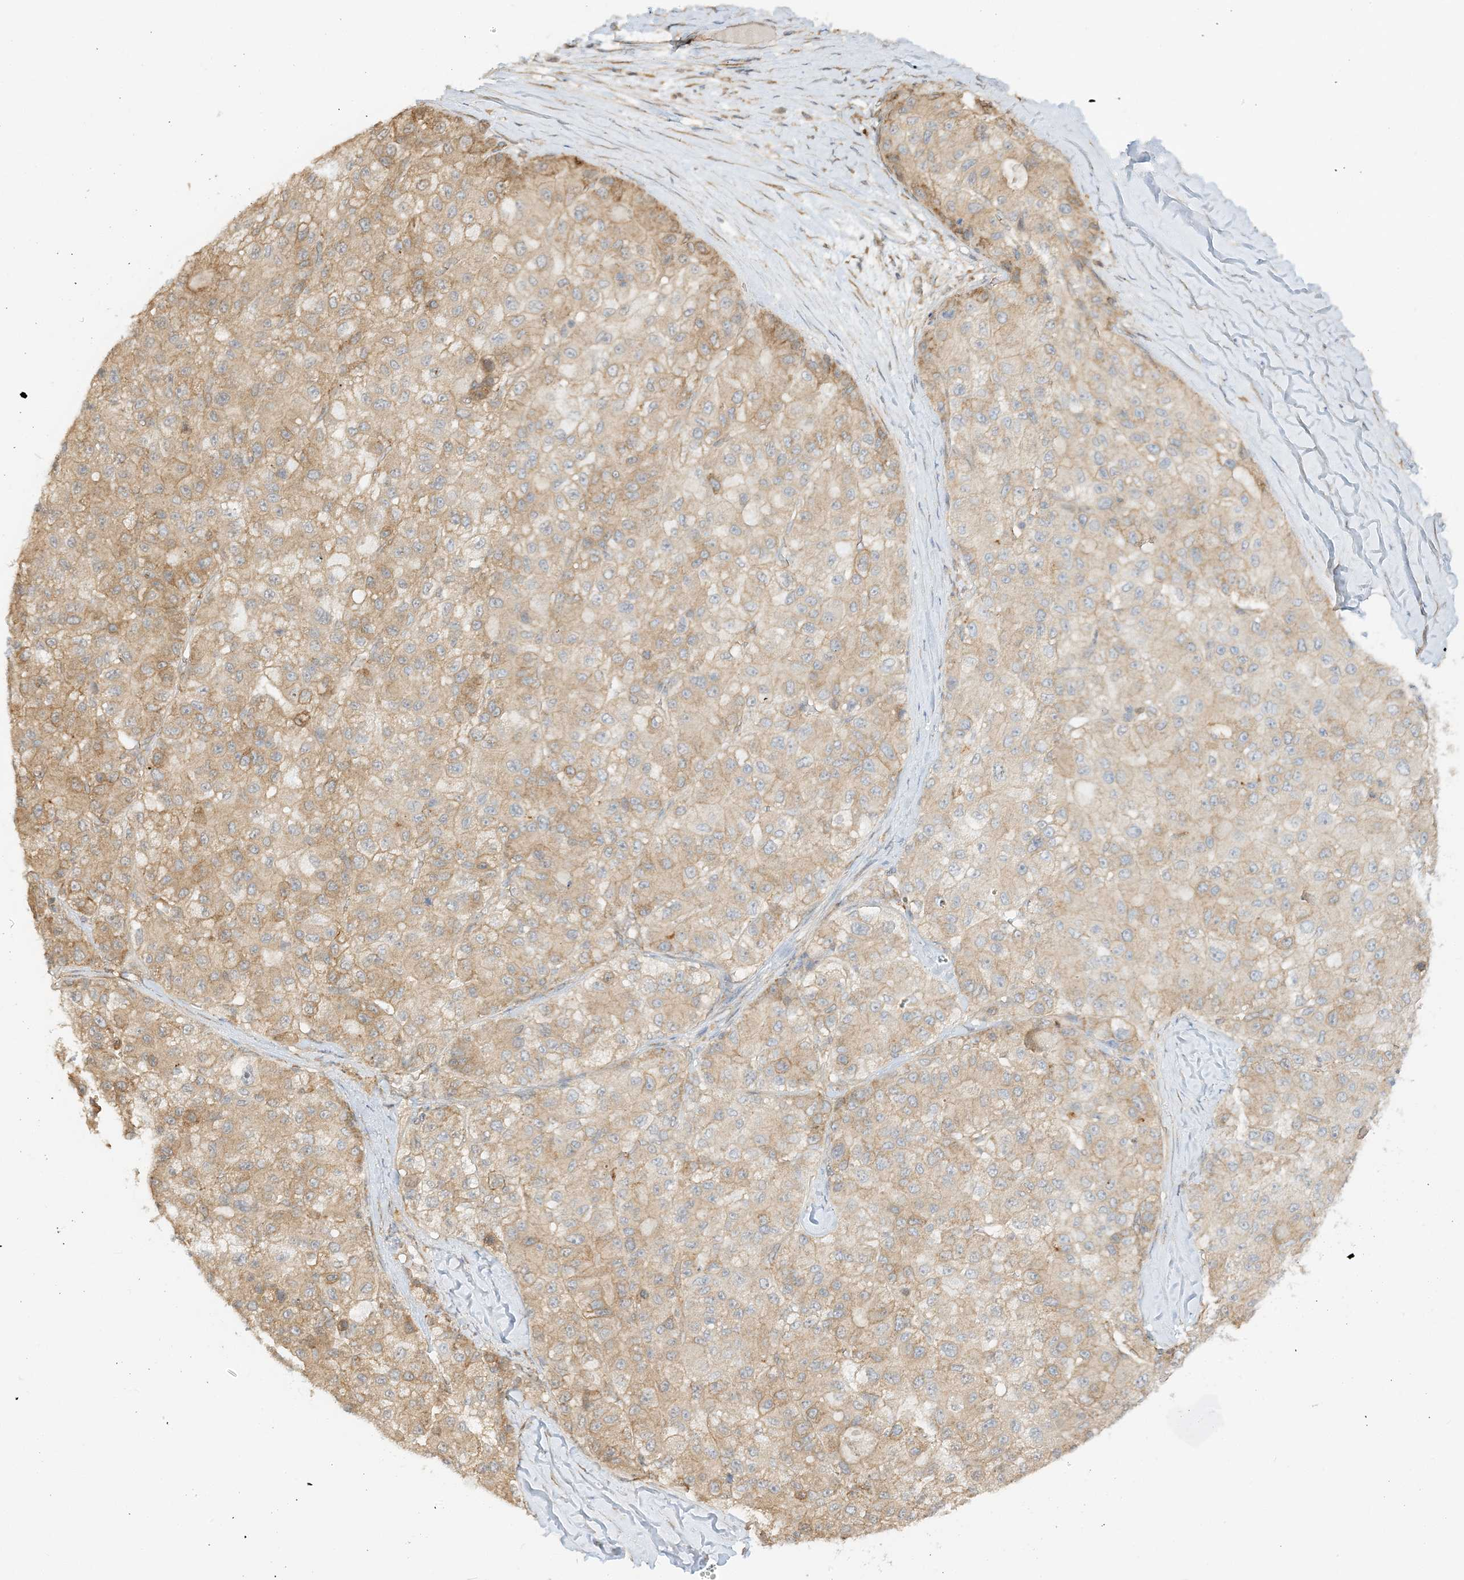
{"staining": {"intensity": "moderate", "quantity": "<25%", "location": "cytoplasmic/membranous"}, "tissue": "liver cancer", "cell_type": "Tumor cells", "image_type": "cancer", "snomed": [{"axis": "morphology", "description": "Carcinoma, Hepatocellular, NOS"}, {"axis": "topography", "description": "Liver"}], "caption": "Immunohistochemistry of human liver cancer (hepatocellular carcinoma) demonstrates low levels of moderate cytoplasmic/membranous expression in approximately <25% of tumor cells.", "gene": "UBAP2L", "patient": {"sex": "male", "age": 80}}